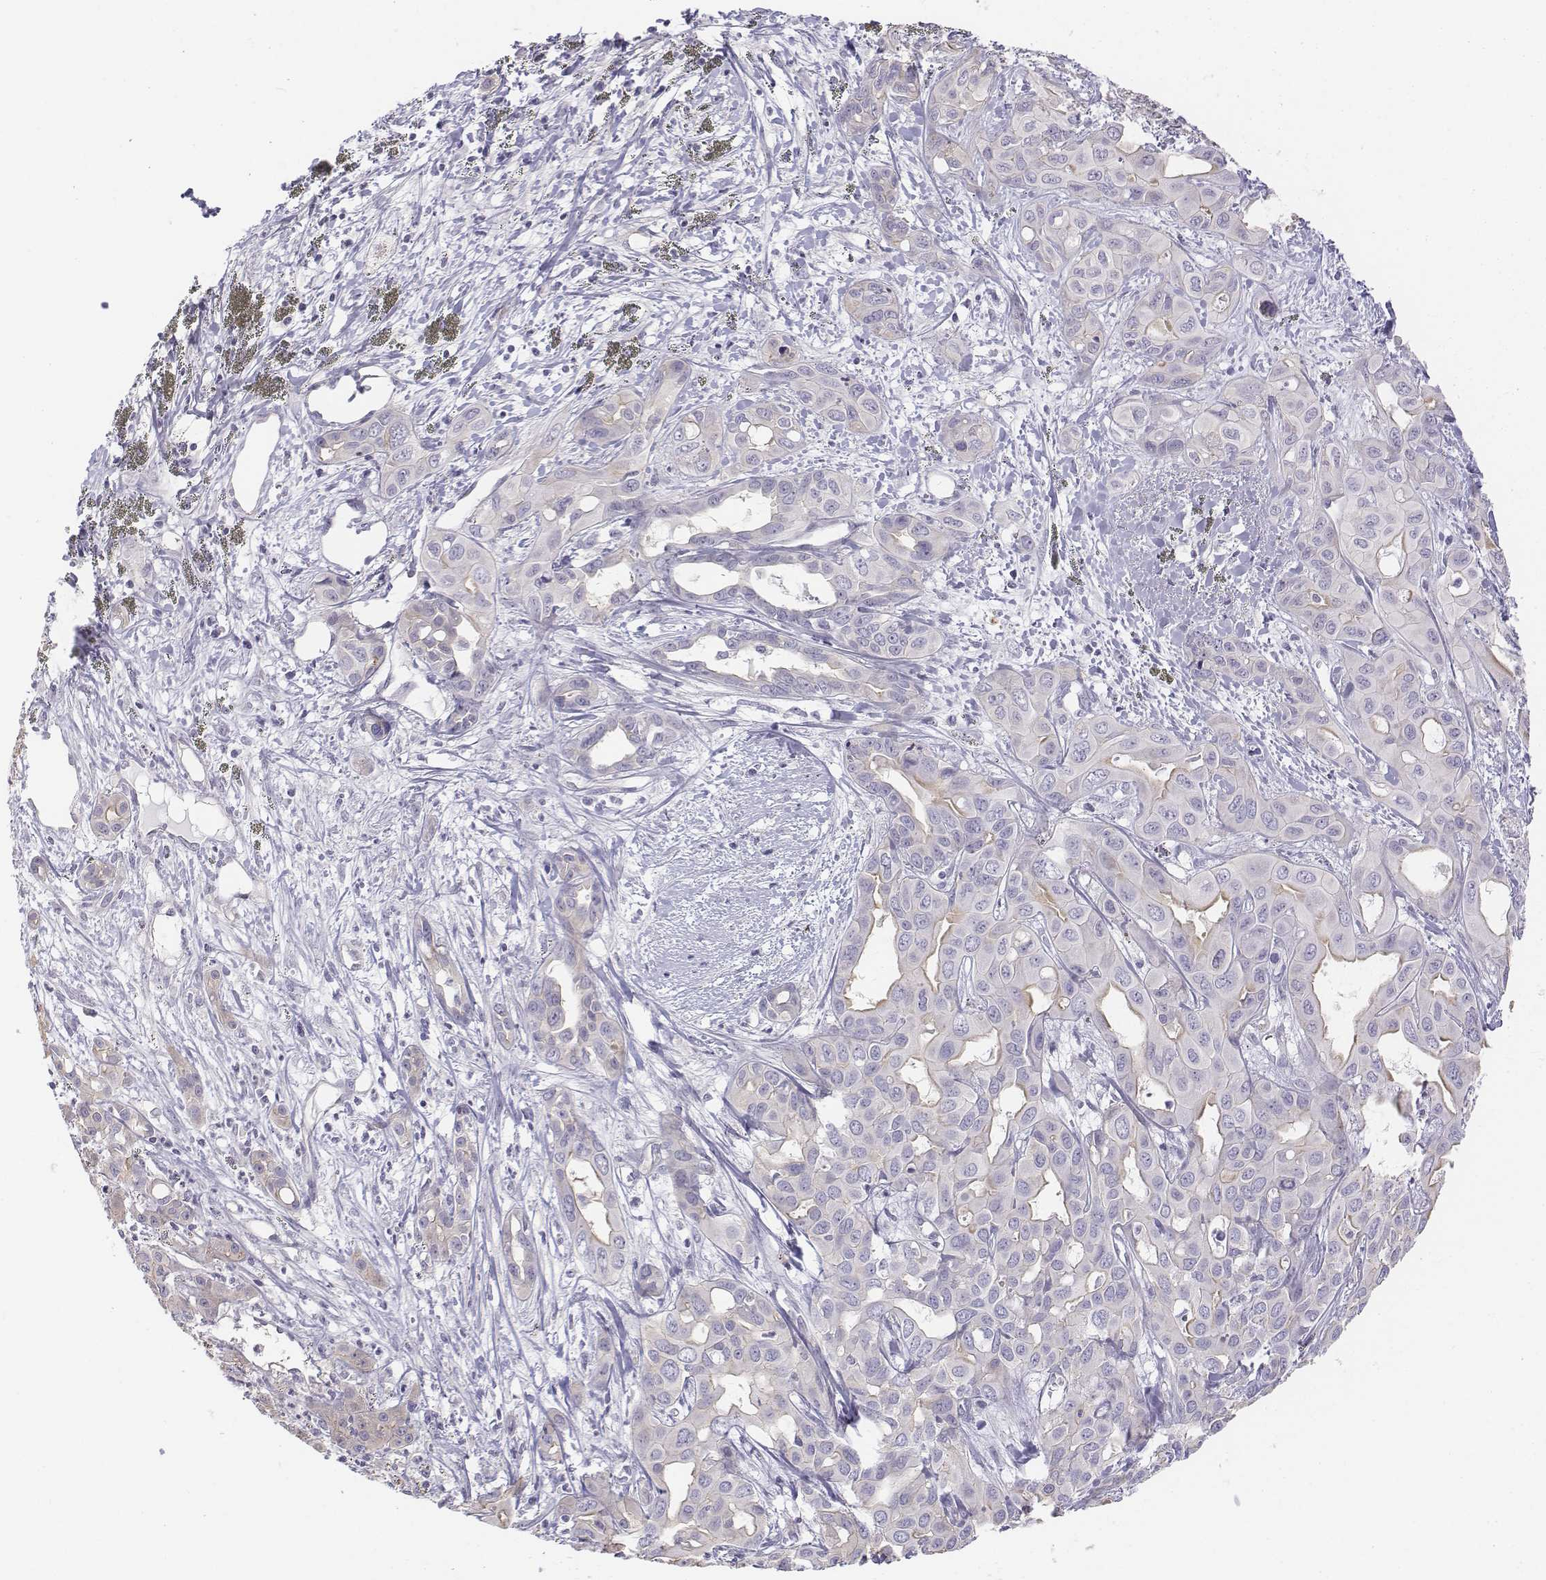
{"staining": {"intensity": "negative", "quantity": "none", "location": "none"}, "tissue": "liver cancer", "cell_type": "Tumor cells", "image_type": "cancer", "snomed": [{"axis": "morphology", "description": "Cholangiocarcinoma"}, {"axis": "topography", "description": "Liver"}], "caption": "Histopathology image shows no significant protein positivity in tumor cells of cholangiocarcinoma (liver).", "gene": "LGSN", "patient": {"sex": "female", "age": 60}}